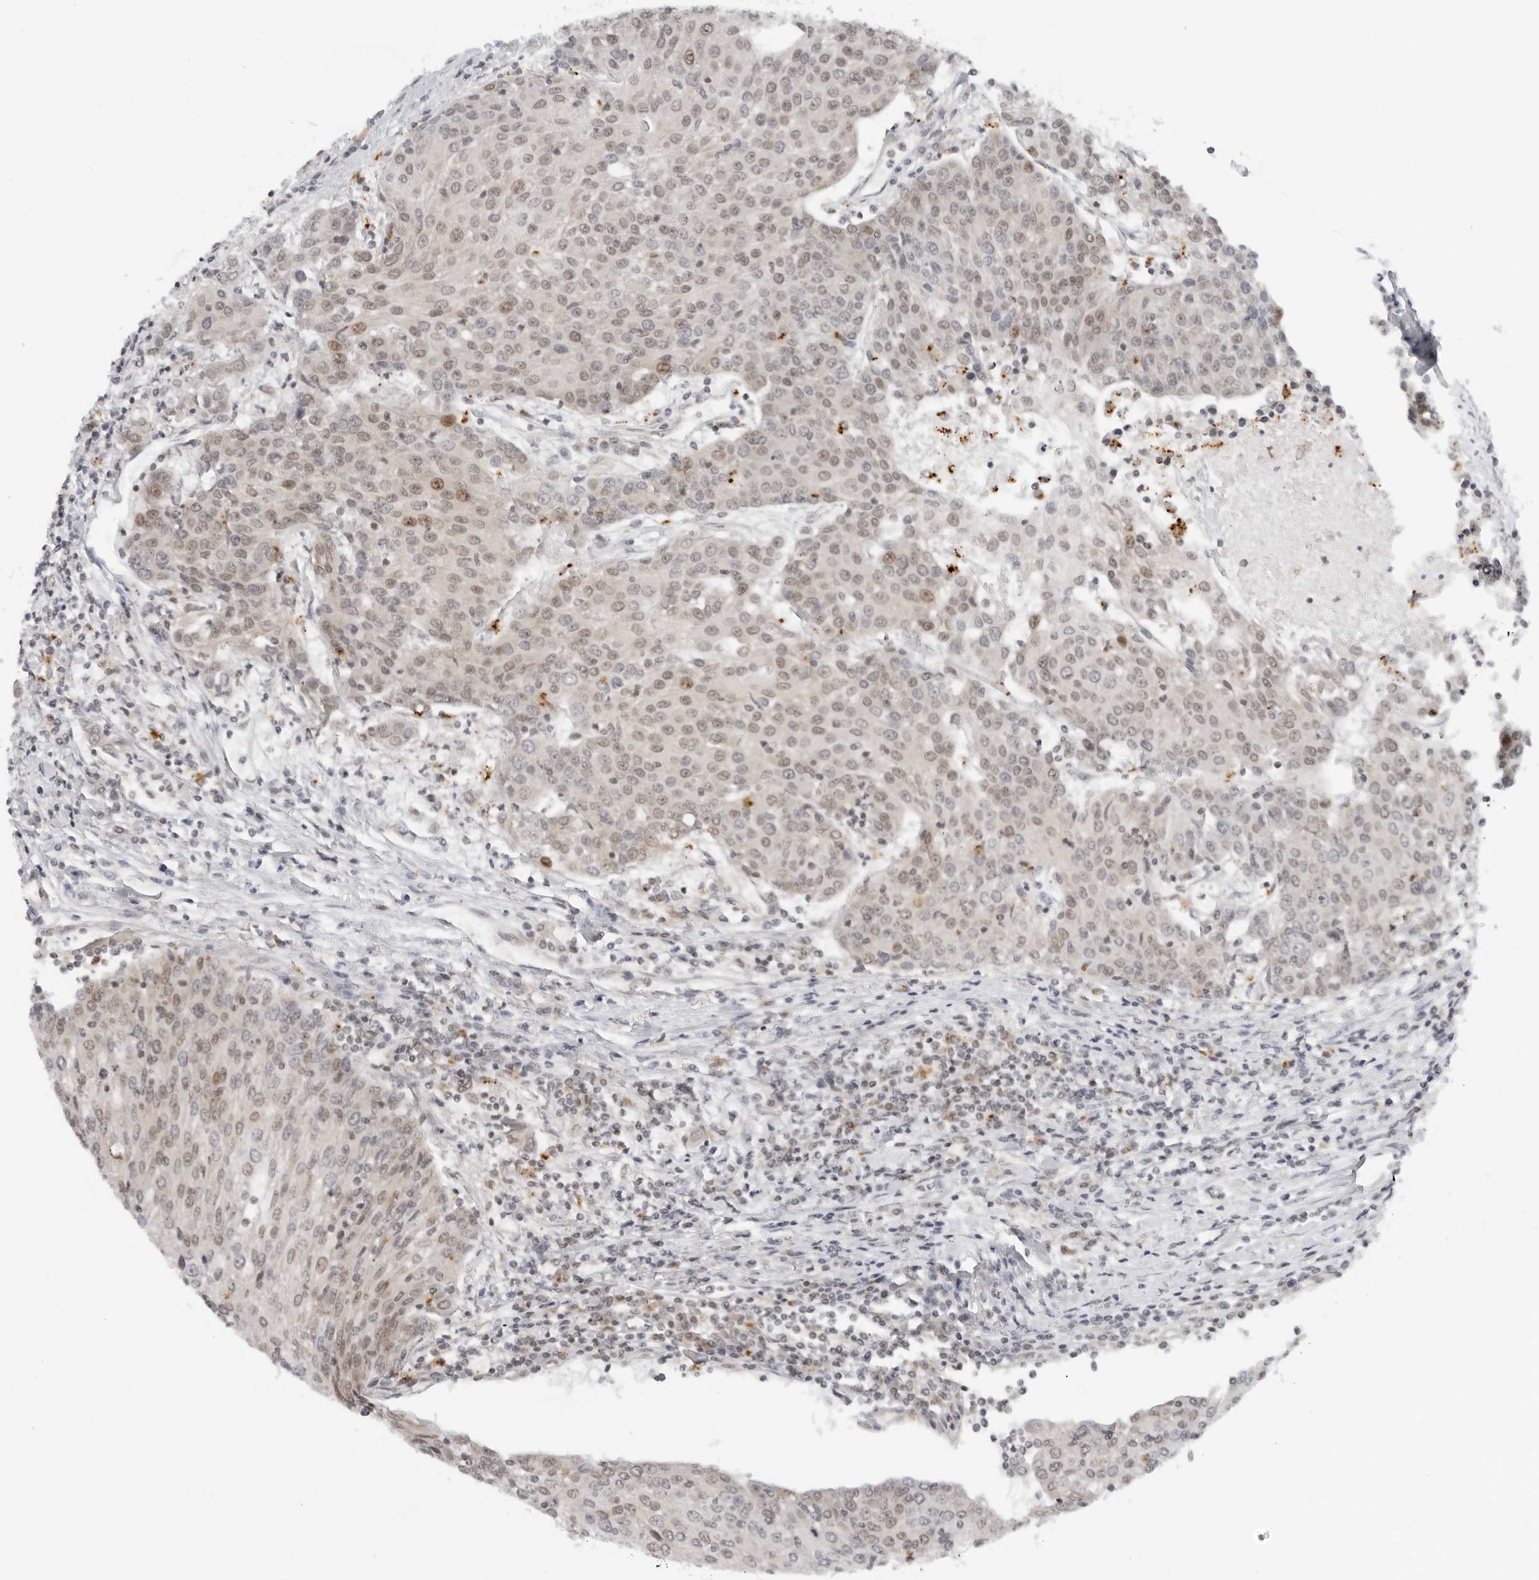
{"staining": {"intensity": "moderate", "quantity": "<25%", "location": "nuclear"}, "tissue": "urothelial cancer", "cell_type": "Tumor cells", "image_type": "cancer", "snomed": [{"axis": "morphology", "description": "Urothelial carcinoma, High grade"}, {"axis": "topography", "description": "Urinary bladder"}], "caption": "Human urothelial cancer stained with a protein marker displays moderate staining in tumor cells.", "gene": "TOX4", "patient": {"sex": "female", "age": 85}}